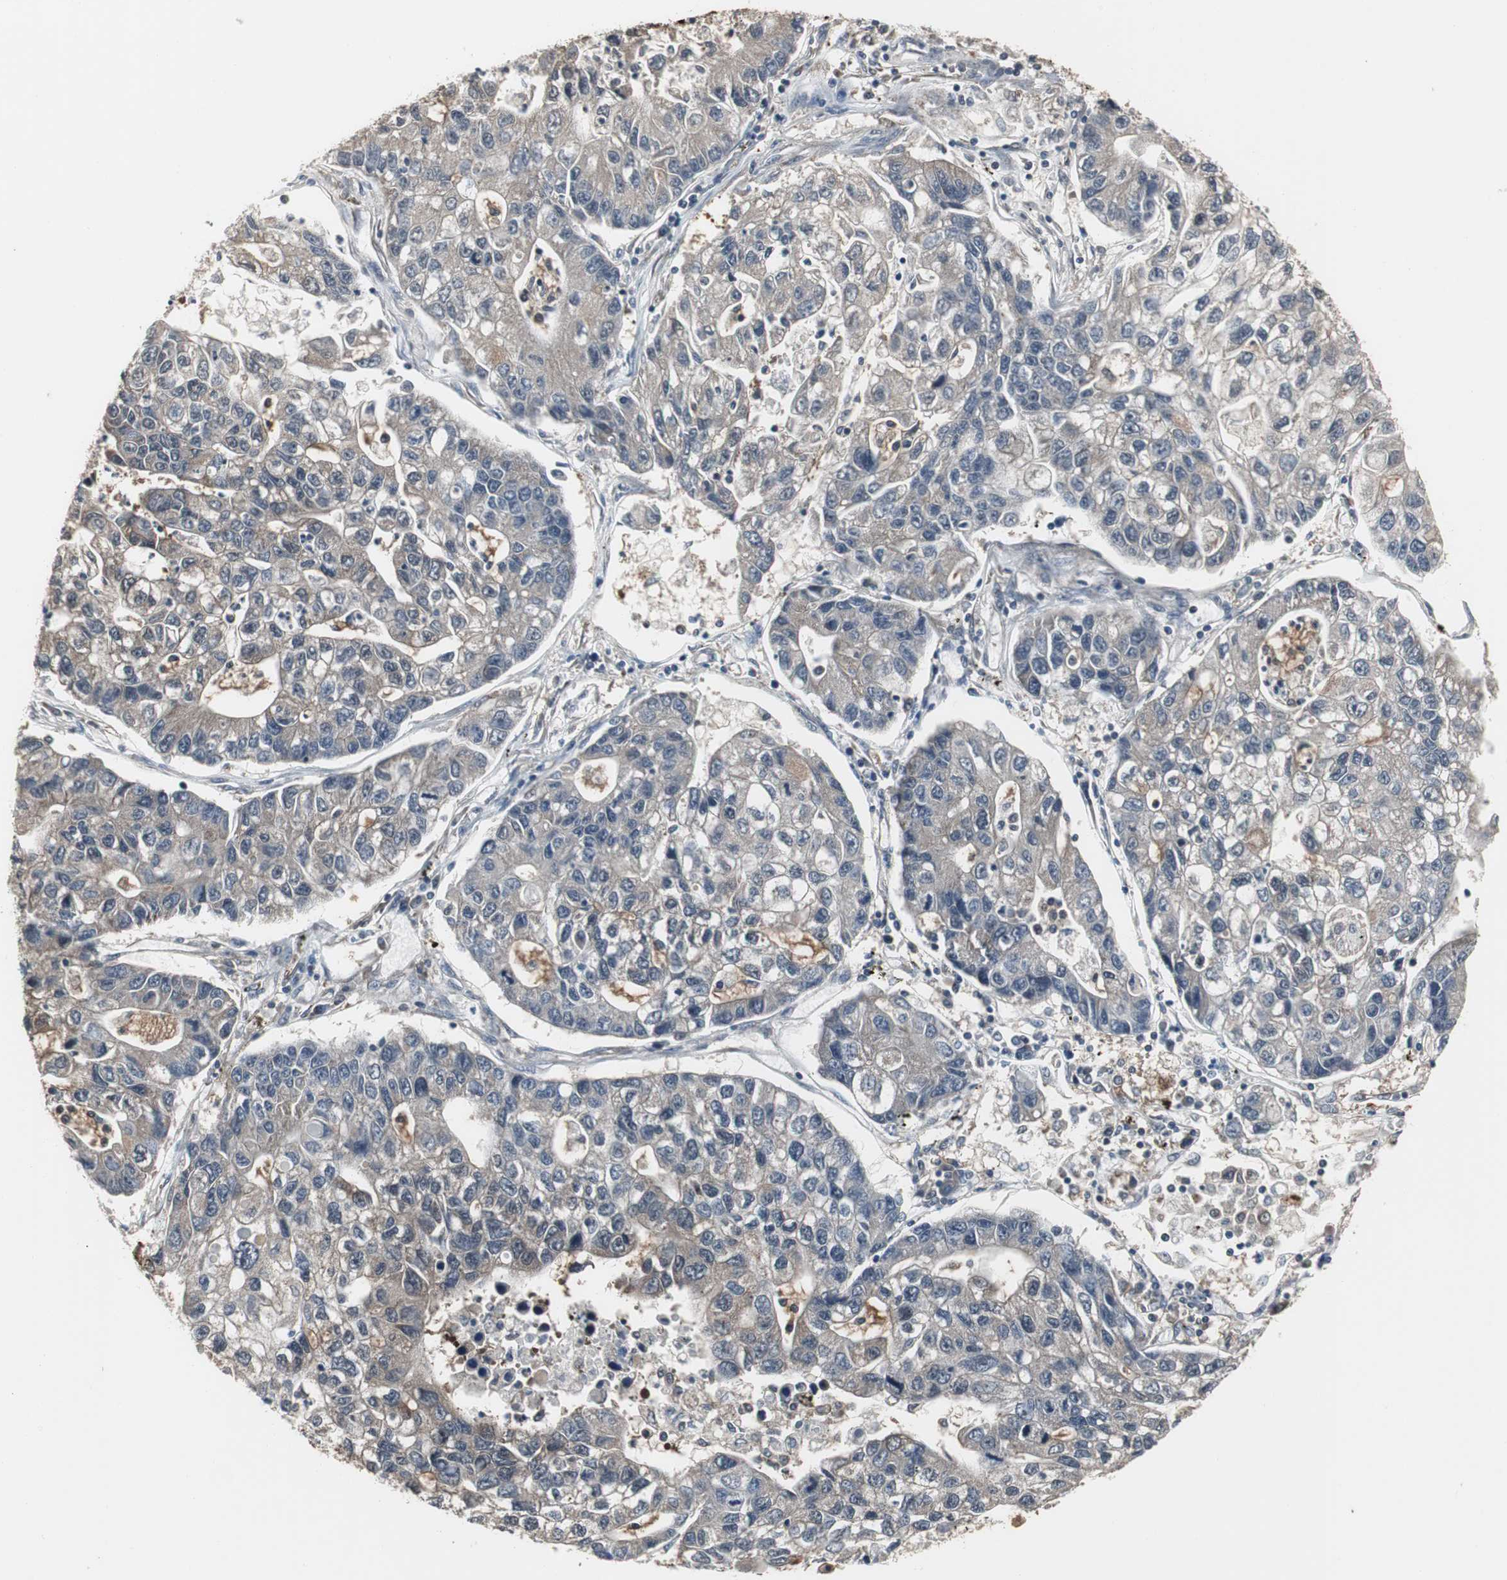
{"staining": {"intensity": "weak", "quantity": "25%-75%", "location": "cytoplasmic/membranous"}, "tissue": "lung cancer", "cell_type": "Tumor cells", "image_type": "cancer", "snomed": [{"axis": "morphology", "description": "Adenocarcinoma, NOS"}, {"axis": "topography", "description": "Lung"}], "caption": "IHC of lung adenocarcinoma exhibits low levels of weak cytoplasmic/membranous staining in approximately 25%-75% of tumor cells.", "gene": "ZSCAN22", "patient": {"sex": "female", "age": 51}}